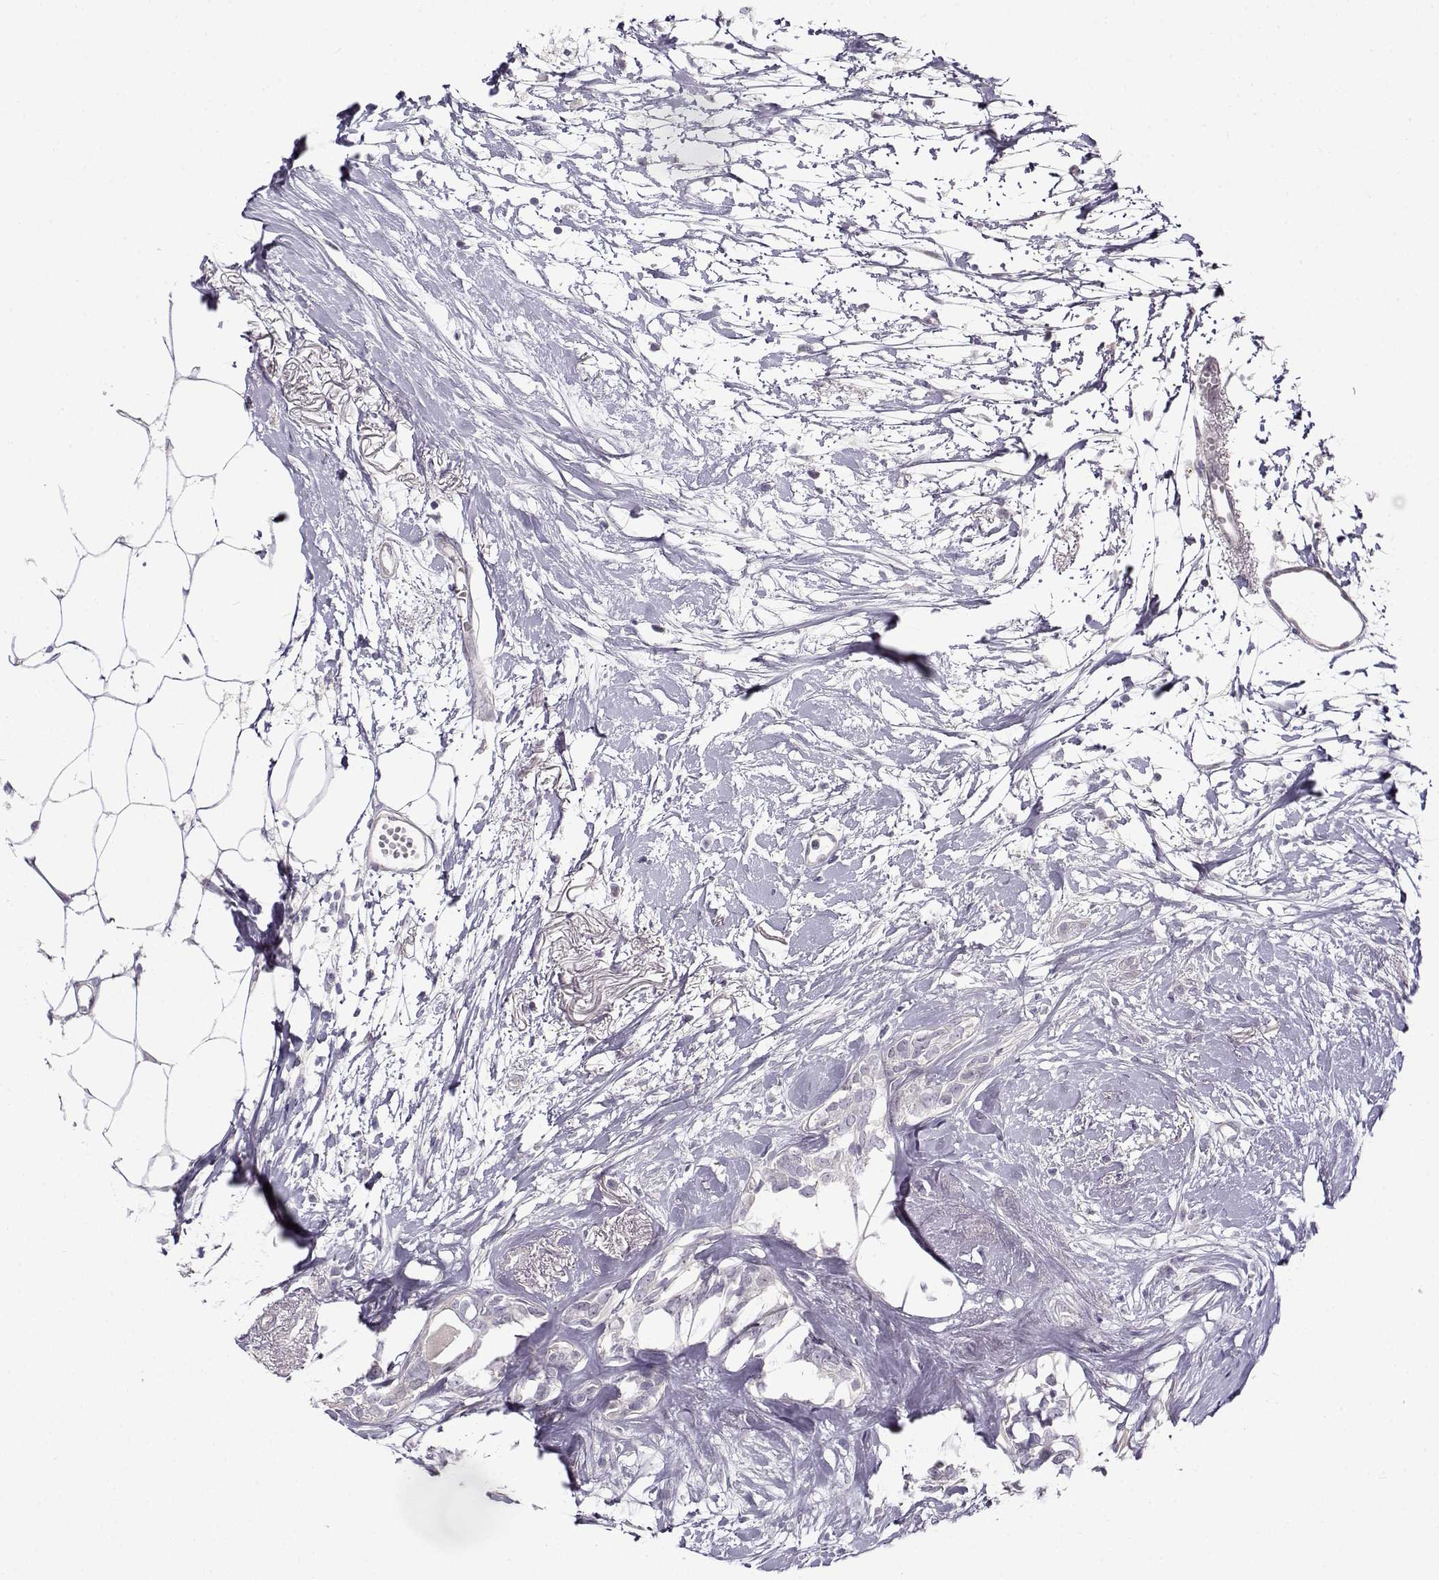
{"staining": {"intensity": "negative", "quantity": "none", "location": "none"}, "tissue": "breast cancer", "cell_type": "Tumor cells", "image_type": "cancer", "snomed": [{"axis": "morphology", "description": "Duct carcinoma"}, {"axis": "topography", "description": "Breast"}], "caption": "Tumor cells are negative for brown protein staining in breast cancer (infiltrating ductal carcinoma).", "gene": "TEX55", "patient": {"sex": "female", "age": 40}}